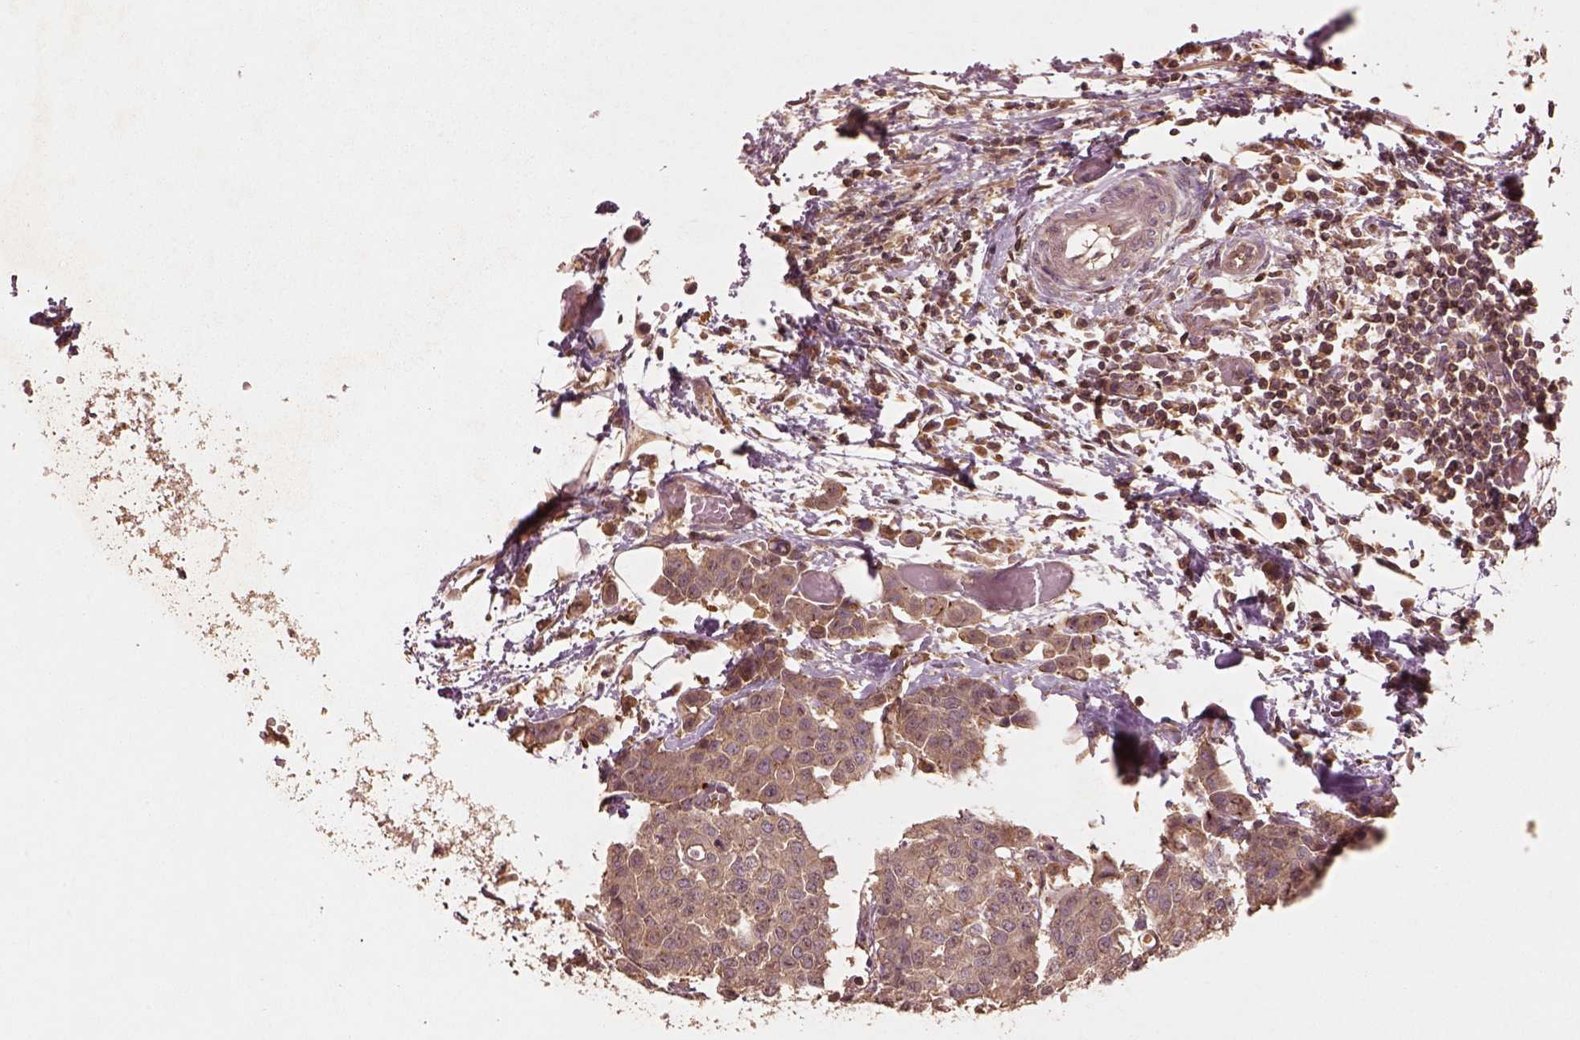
{"staining": {"intensity": "moderate", "quantity": ">75%", "location": "cytoplasmic/membranous"}, "tissue": "carcinoid", "cell_type": "Tumor cells", "image_type": "cancer", "snomed": [{"axis": "morphology", "description": "Carcinoid, malignant, NOS"}, {"axis": "topography", "description": "Colon"}], "caption": "Protein staining of carcinoid tissue reveals moderate cytoplasmic/membranous staining in approximately >75% of tumor cells.", "gene": "TRADD", "patient": {"sex": "male", "age": 81}}